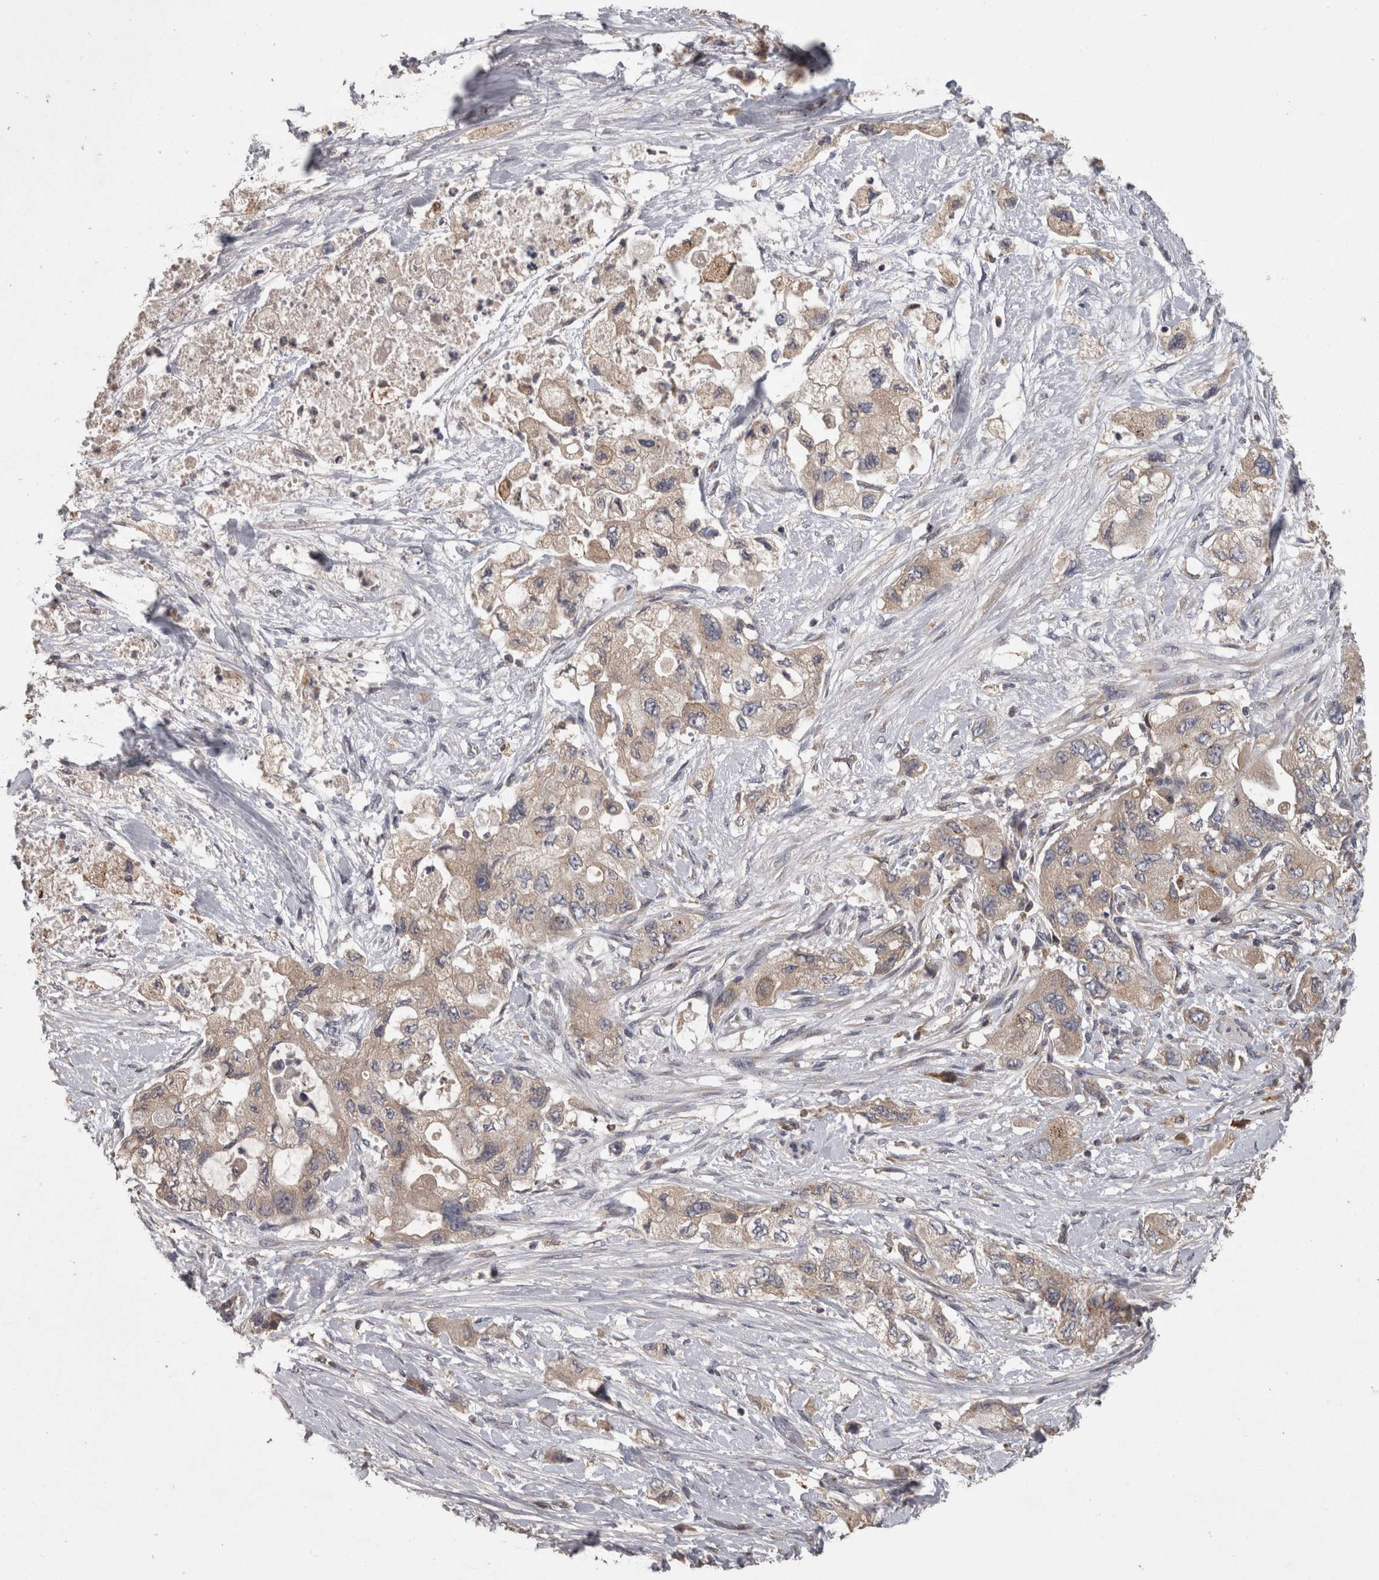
{"staining": {"intensity": "weak", "quantity": "25%-75%", "location": "cytoplasmic/membranous"}, "tissue": "pancreatic cancer", "cell_type": "Tumor cells", "image_type": "cancer", "snomed": [{"axis": "morphology", "description": "Adenocarcinoma, NOS"}, {"axis": "topography", "description": "Pancreas"}], "caption": "Immunohistochemical staining of human pancreatic cancer displays low levels of weak cytoplasmic/membranous positivity in approximately 25%-75% of tumor cells.", "gene": "PCM1", "patient": {"sex": "female", "age": 73}}